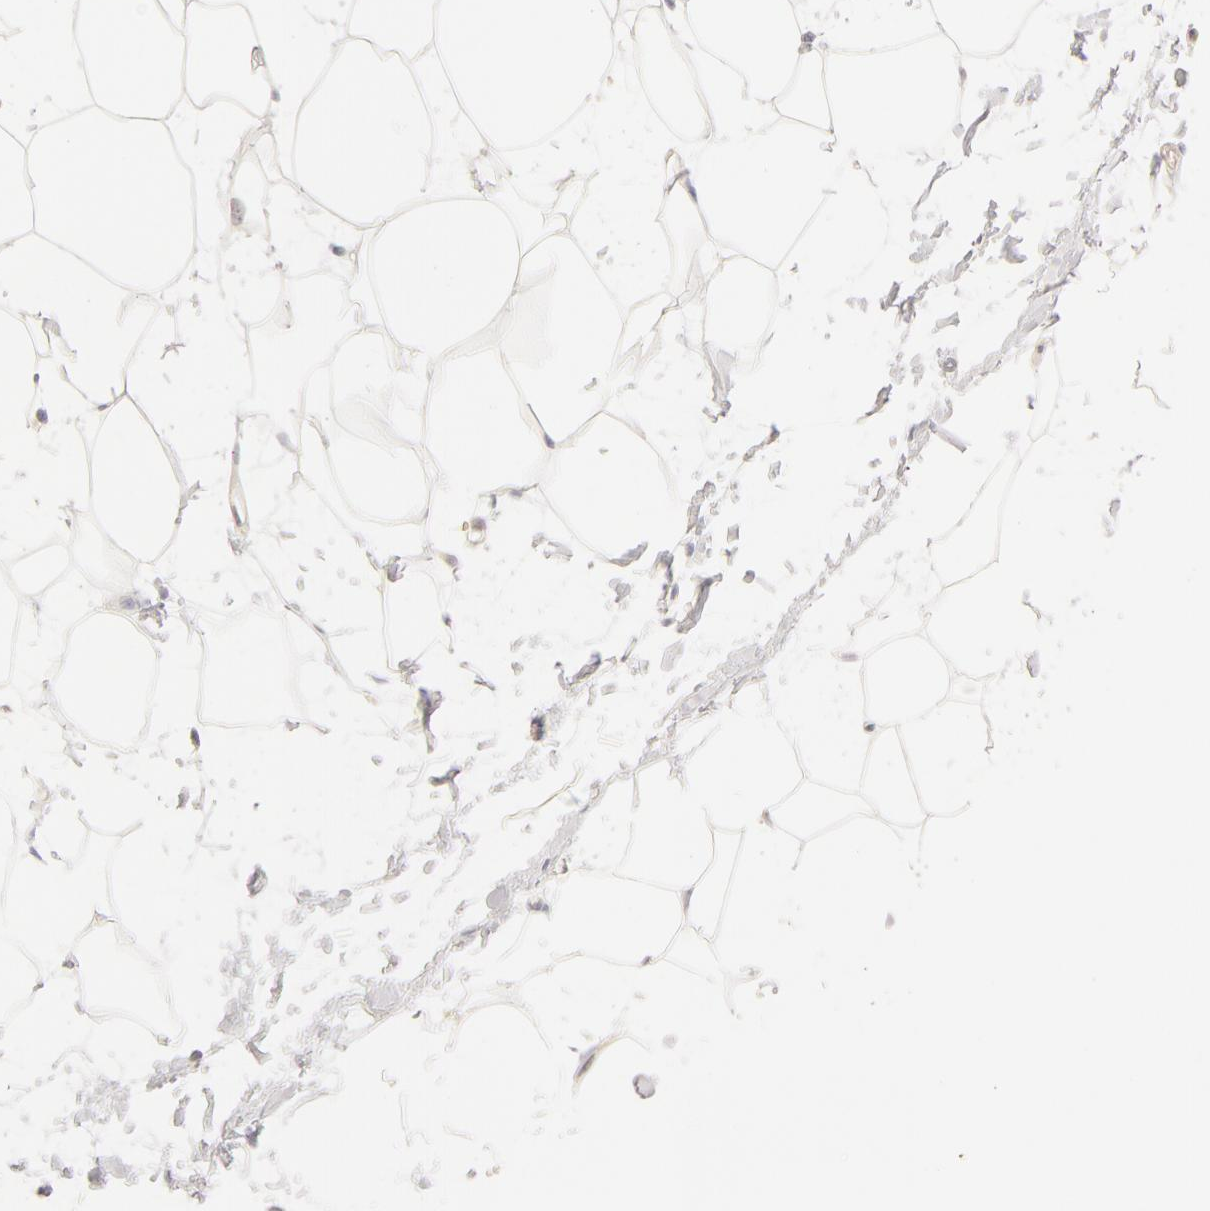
{"staining": {"intensity": "negative", "quantity": "none", "location": "none"}, "tissue": "adipose tissue", "cell_type": "Adipocytes", "image_type": "normal", "snomed": [{"axis": "morphology", "description": "Normal tissue, NOS"}, {"axis": "topography", "description": "Breast"}], "caption": "Immunohistochemistry (IHC) photomicrograph of benign human adipose tissue stained for a protein (brown), which exhibits no expression in adipocytes. (DAB (3,3'-diaminobenzidine) immunohistochemistry (IHC) visualized using brightfield microscopy, high magnification).", "gene": "CA2", "patient": {"sex": "female", "age": 45}}